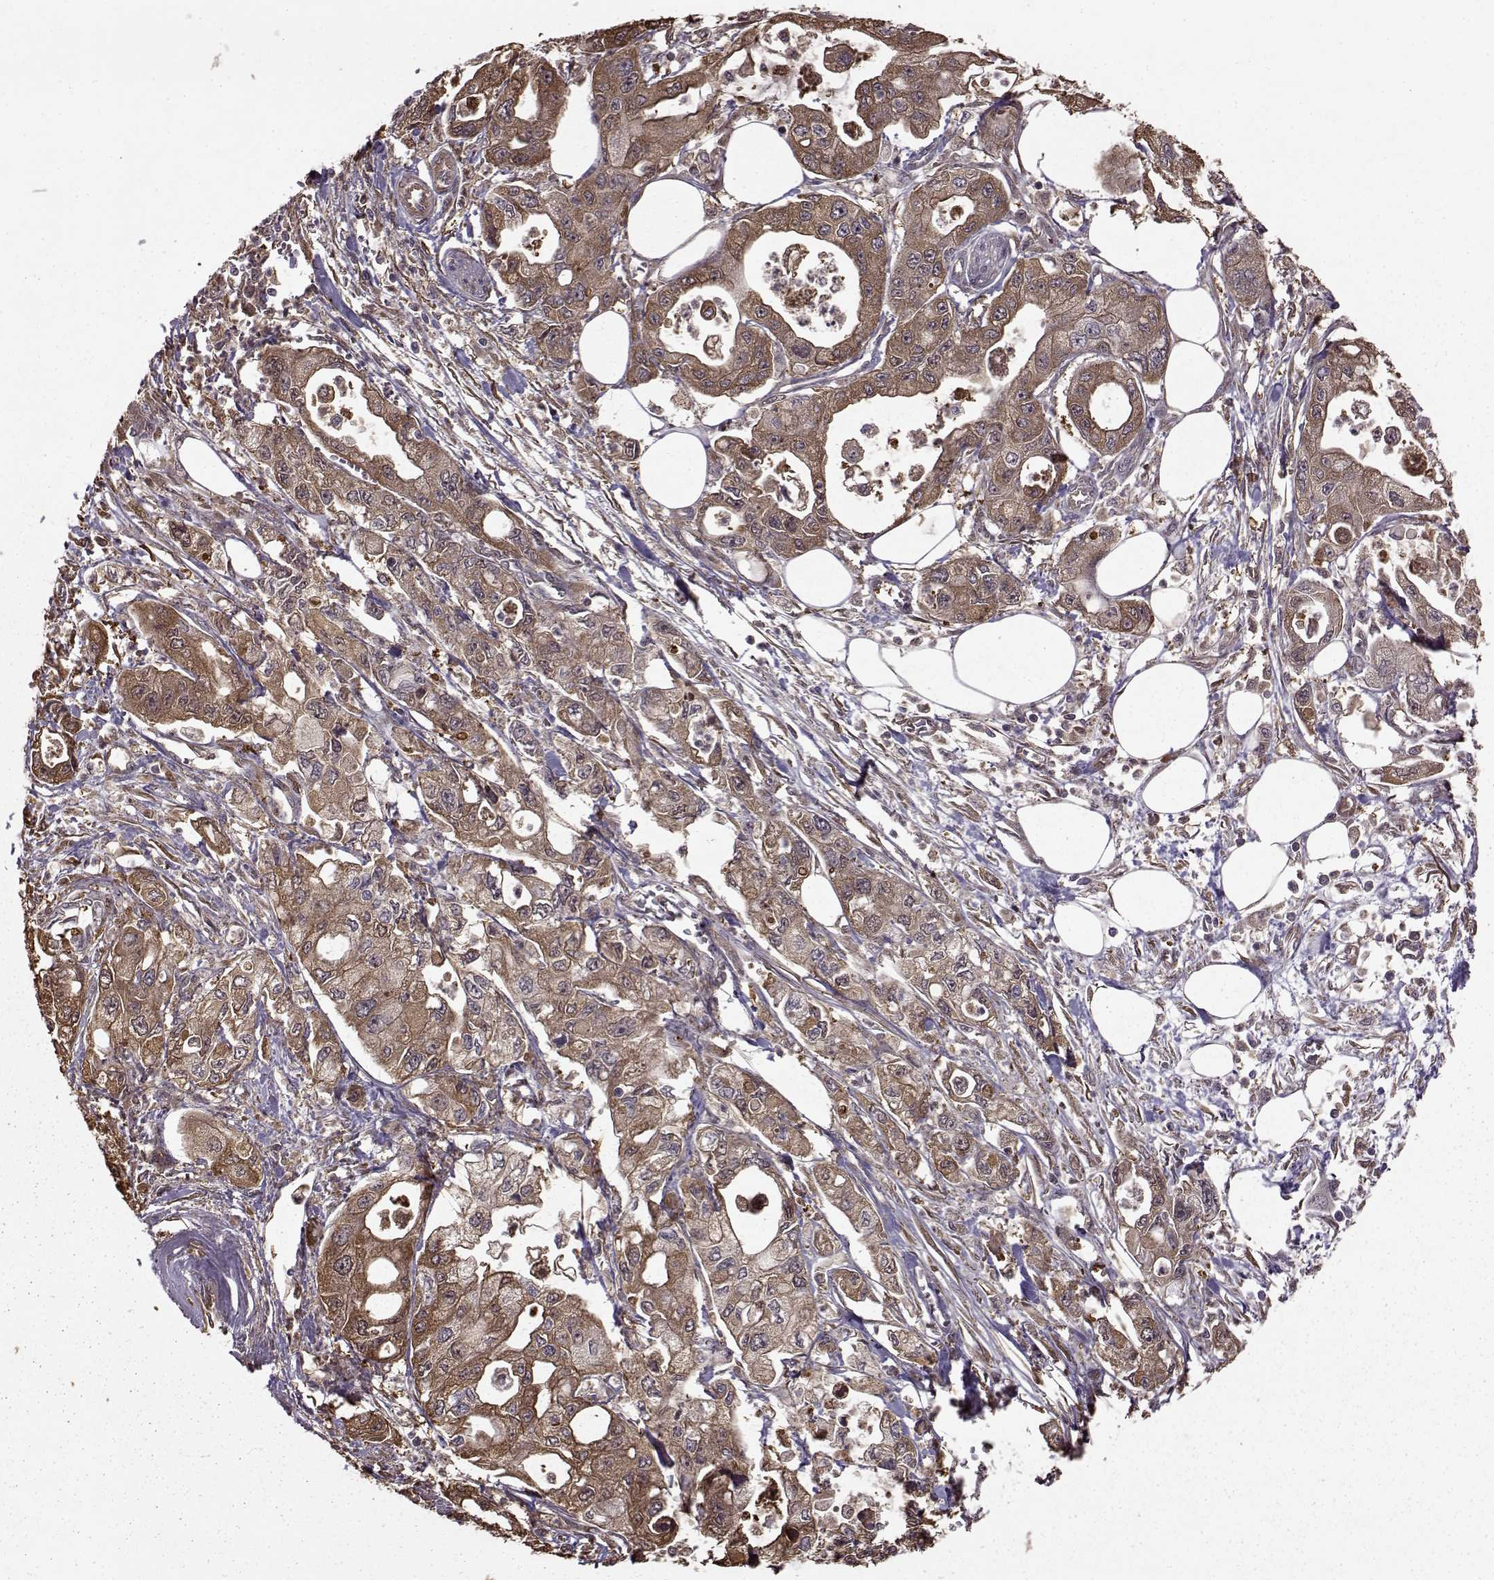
{"staining": {"intensity": "moderate", "quantity": ">75%", "location": "cytoplasmic/membranous"}, "tissue": "pancreatic cancer", "cell_type": "Tumor cells", "image_type": "cancer", "snomed": [{"axis": "morphology", "description": "Adenocarcinoma, NOS"}, {"axis": "topography", "description": "Pancreas"}], "caption": "About >75% of tumor cells in human adenocarcinoma (pancreatic) show moderate cytoplasmic/membranous protein expression as visualized by brown immunohistochemical staining.", "gene": "NME1-NME2", "patient": {"sex": "male", "age": 70}}